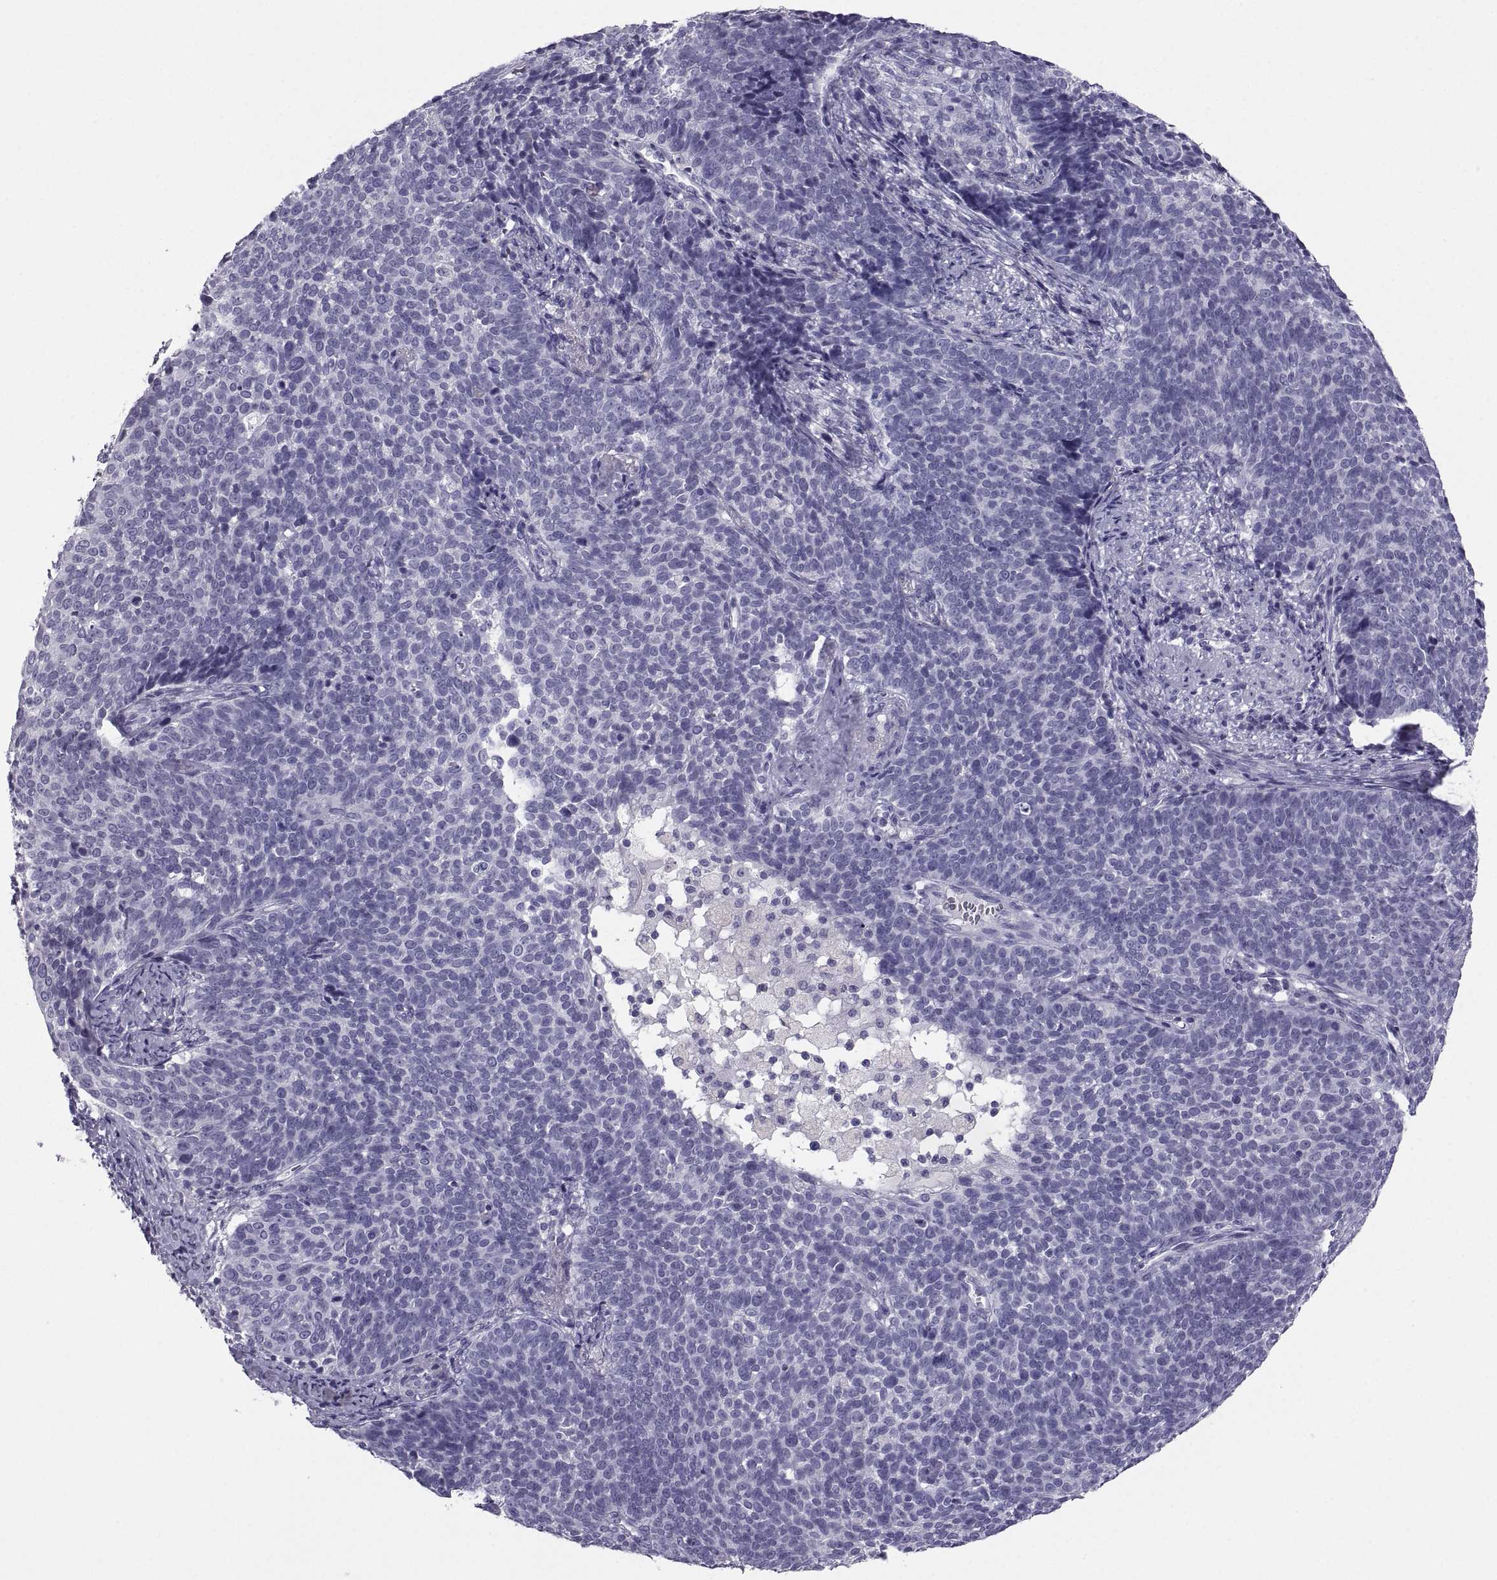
{"staining": {"intensity": "negative", "quantity": "none", "location": "none"}, "tissue": "cervical cancer", "cell_type": "Tumor cells", "image_type": "cancer", "snomed": [{"axis": "morphology", "description": "Squamous cell carcinoma, NOS"}, {"axis": "topography", "description": "Cervix"}], "caption": "Immunohistochemistry histopathology image of human cervical cancer (squamous cell carcinoma) stained for a protein (brown), which shows no expression in tumor cells. The staining is performed using DAB (3,3'-diaminobenzidine) brown chromogen with nuclei counter-stained in using hematoxylin.", "gene": "PCSK1N", "patient": {"sex": "female", "age": 39}}